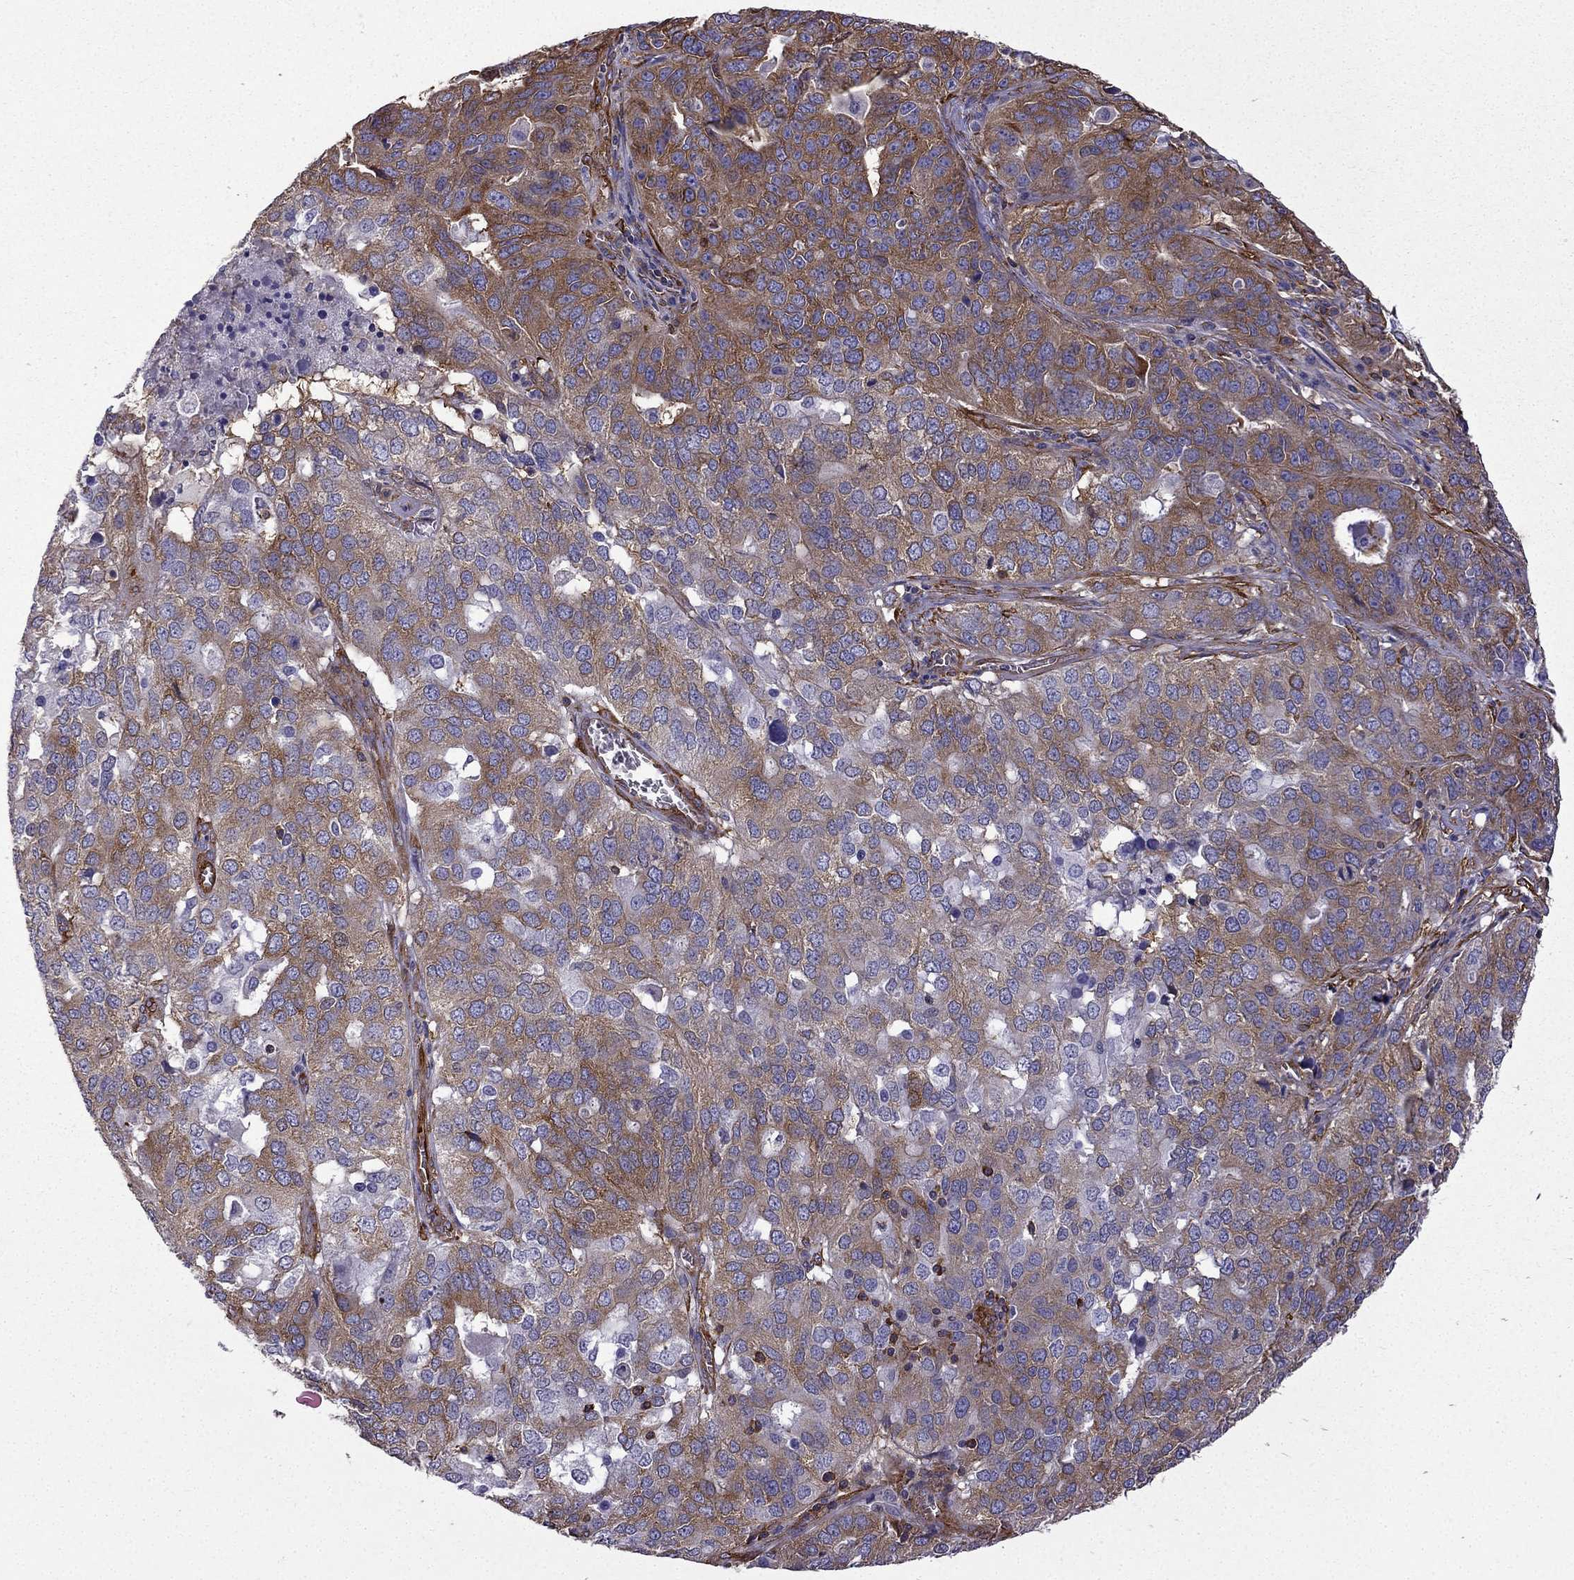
{"staining": {"intensity": "moderate", "quantity": ">75%", "location": "cytoplasmic/membranous"}, "tissue": "ovarian cancer", "cell_type": "Tumor cells", "image_type": "cancer", "snomed": [{"axis": "morphology", "description": "Carcinoma, endometroid"}, {"axis": "topography", "description": "Soft tissue"}, {"axis": "topography", "description": "Ovary"}], "caption": "High-power microscopy captured an immunohistochemistry (IHC) histopathology image of ovarian cancer (endometroid carcinoma), revealing moderate cytoplasmic/membranous staining in approximately >75% of tumor cells.", "gene": "MAP4", "patient": {"sex": "female", "age": 52}}